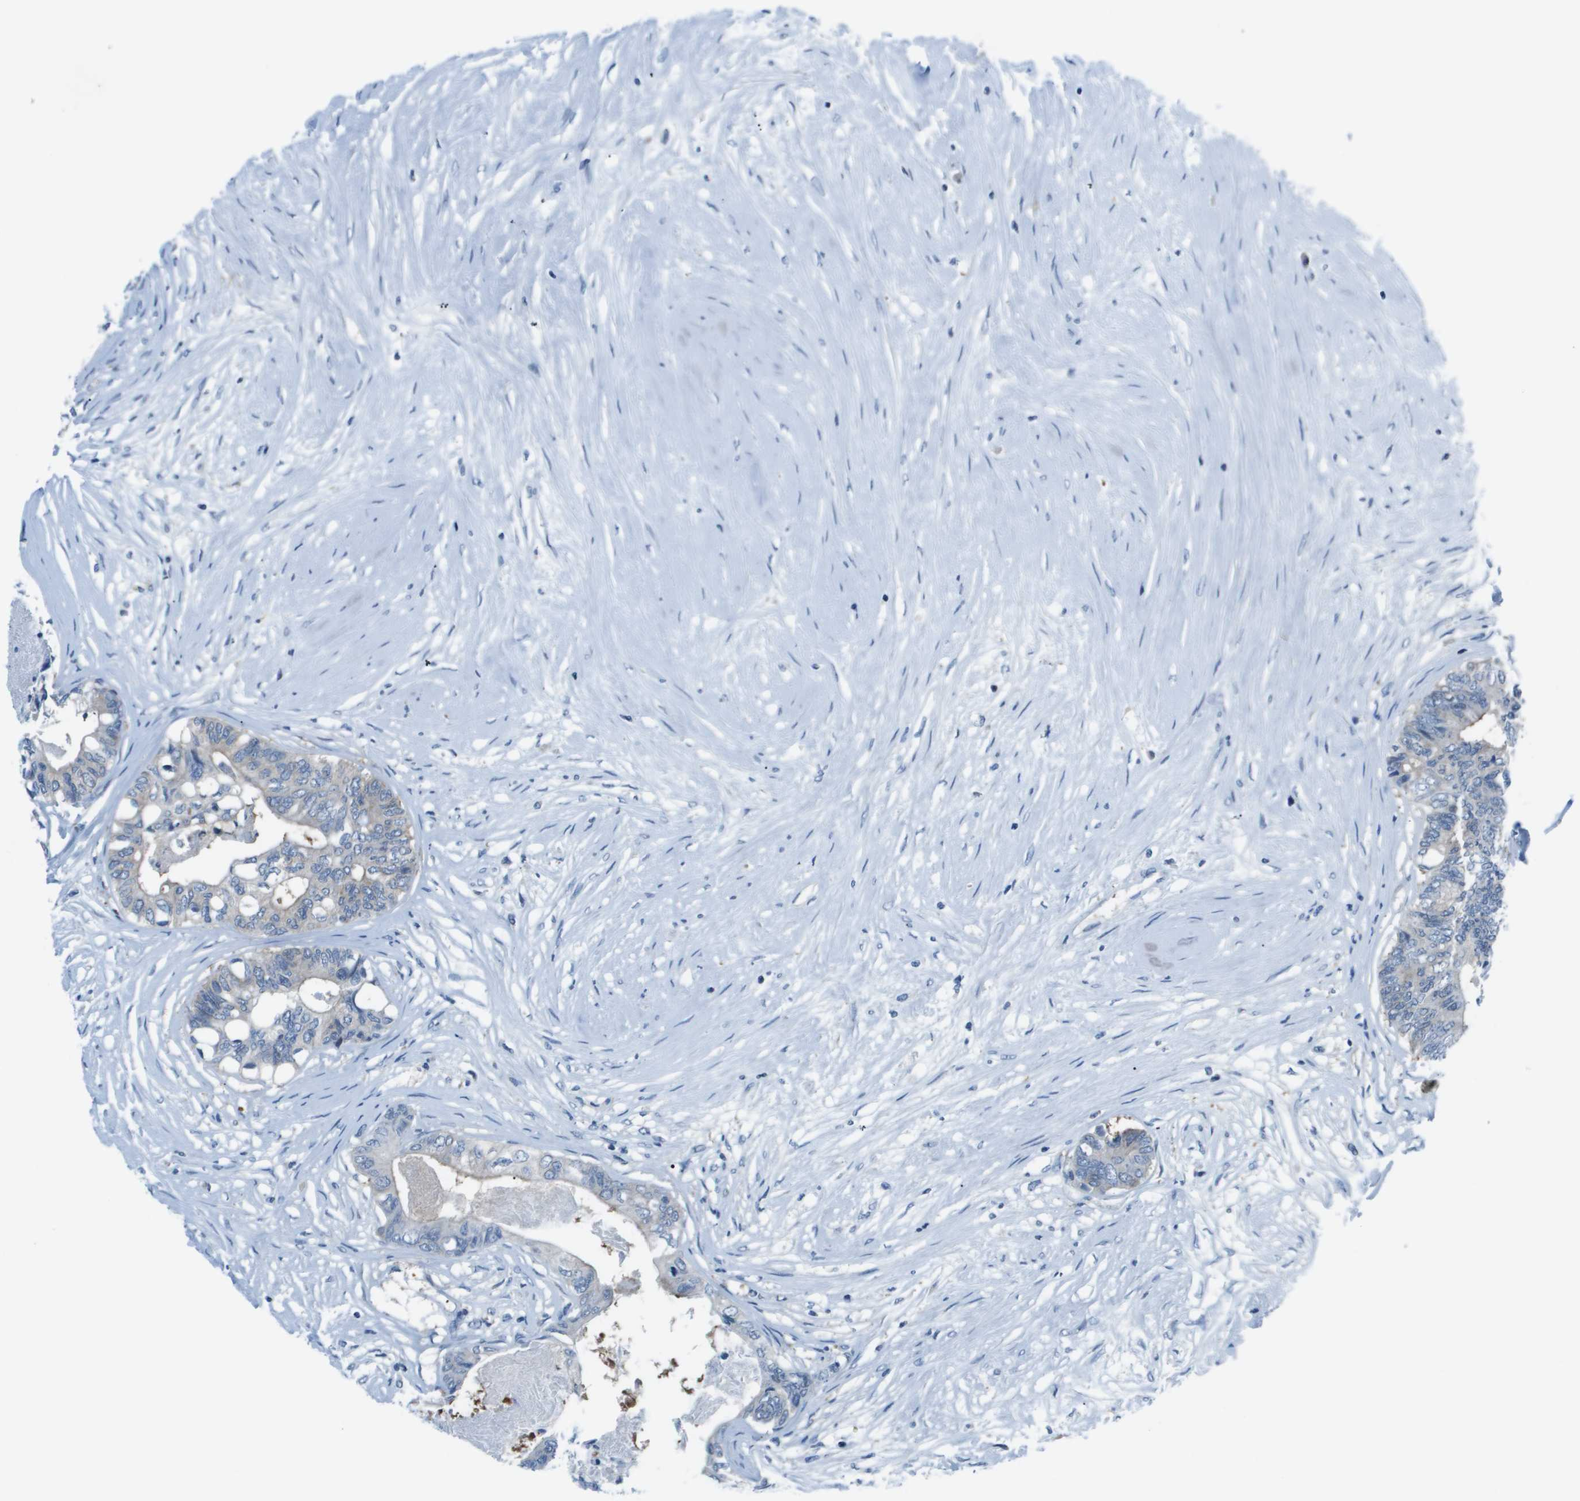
{"staining": {"intensity": "negative", "quantity": "none", "location": "none"}, "tissue": "colorectal cancer", "cell_type": "Tumor cells", "image_type": "cancer", "snomed": [{"axis": "morphology", "description": "Adenocarcinoma, NOS"}, {"axis": "topography", "description": "Rectum"}], "caption": "Immunohistochemical staining of colorectal adenocarcinoma displays no significant positivity in tumor cells.", "gene": "STIP1", "patient": {"sex": "male", "age": 63}}